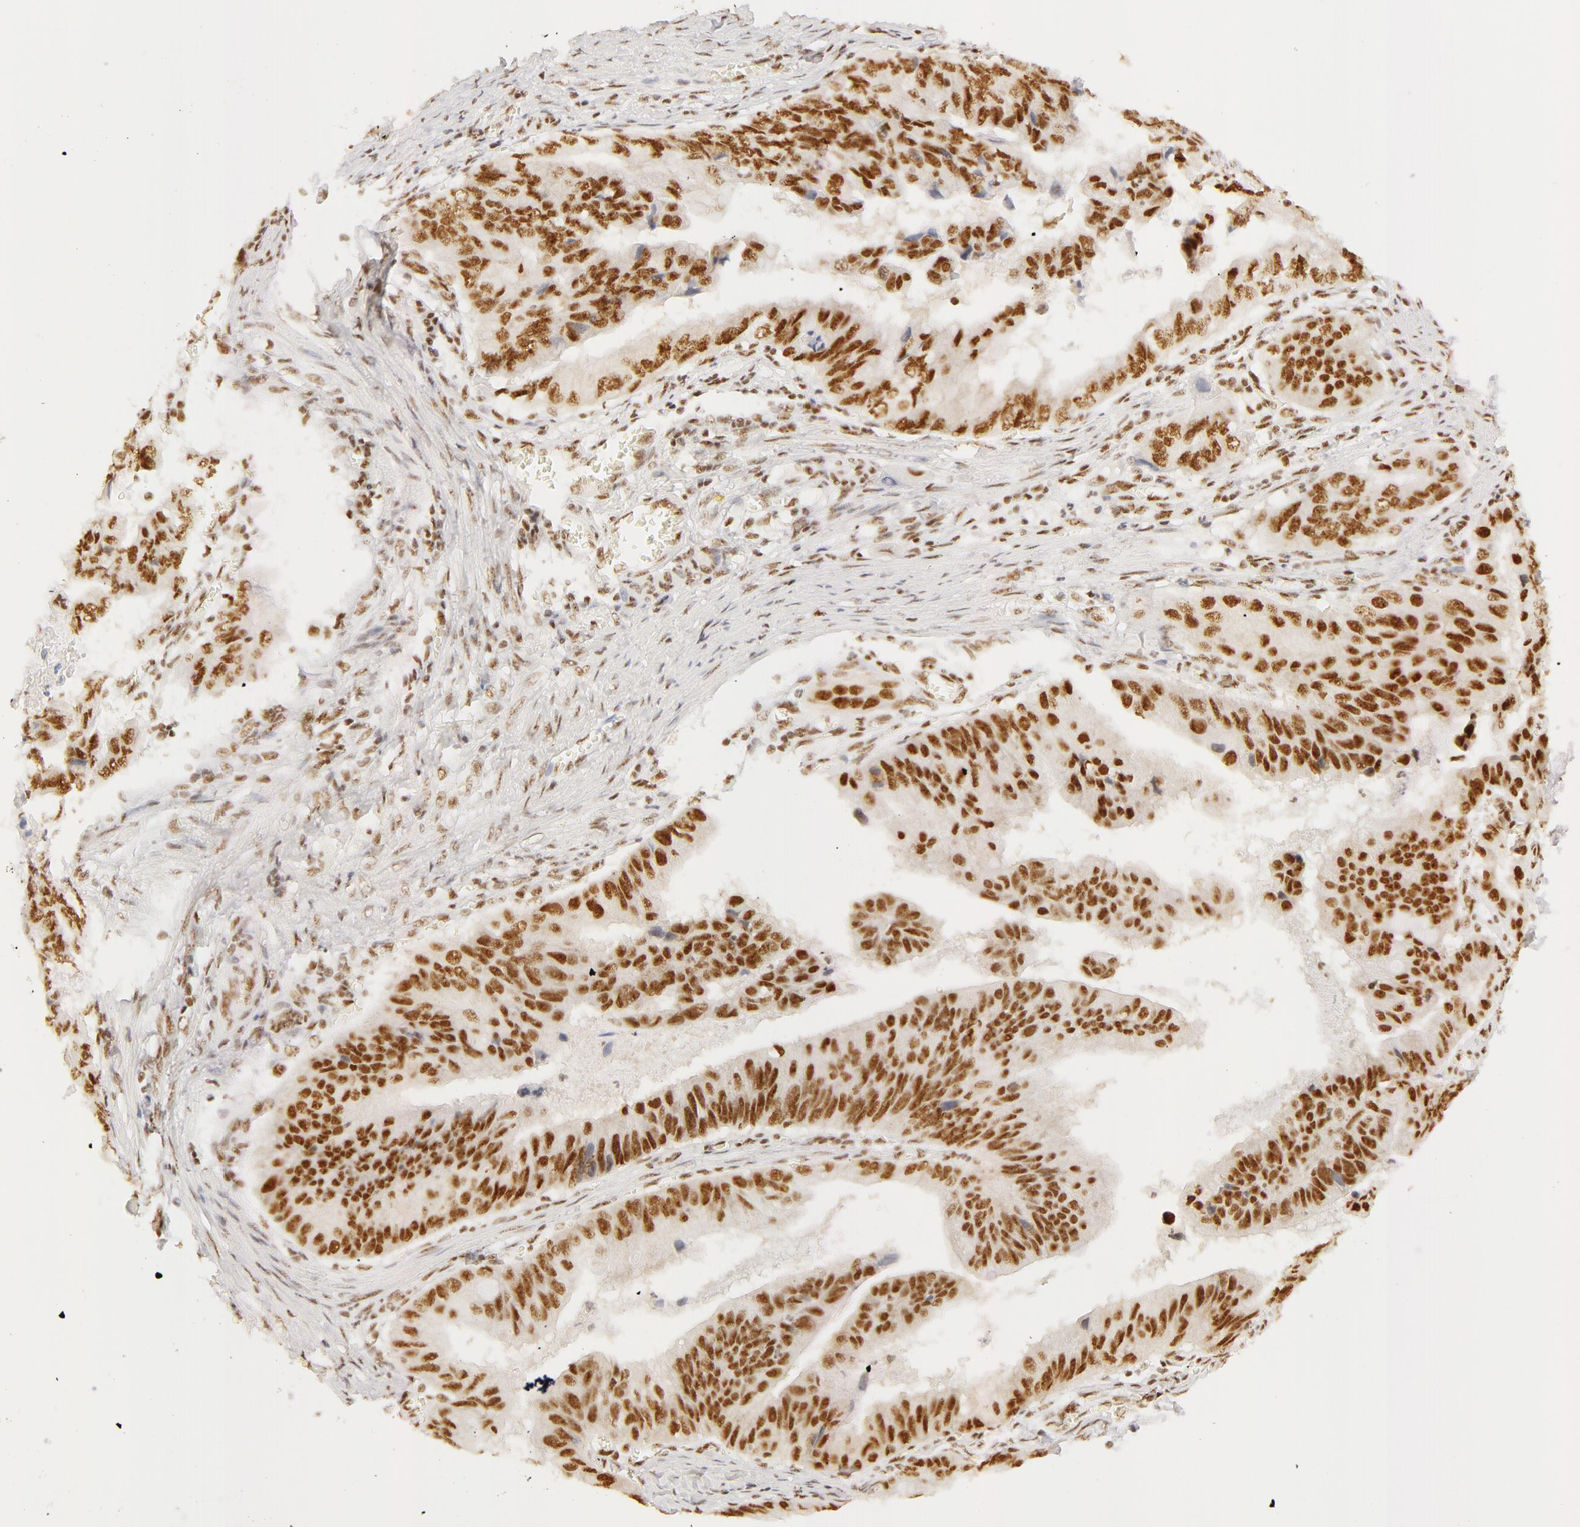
{"staining": {"intensity": "moderate", "quantity": ">75%", "location": "nuclear"}, "tissue": "stomach cancer", "cell_type": "Tumor cells", "image_type": "cancer", "snomed": [{"axis": "morphology", "description": "Adenocarcinoma, NOS"}, {"axis": "topography", "description": "Stomach, upper"}], "caption": "Moderate nuclear staining for a protein is present in about >75% of tumor cells of stomach cancer using IHC.", "gene": "RBM39", "patient": {"sex": "male", "age": 80}}